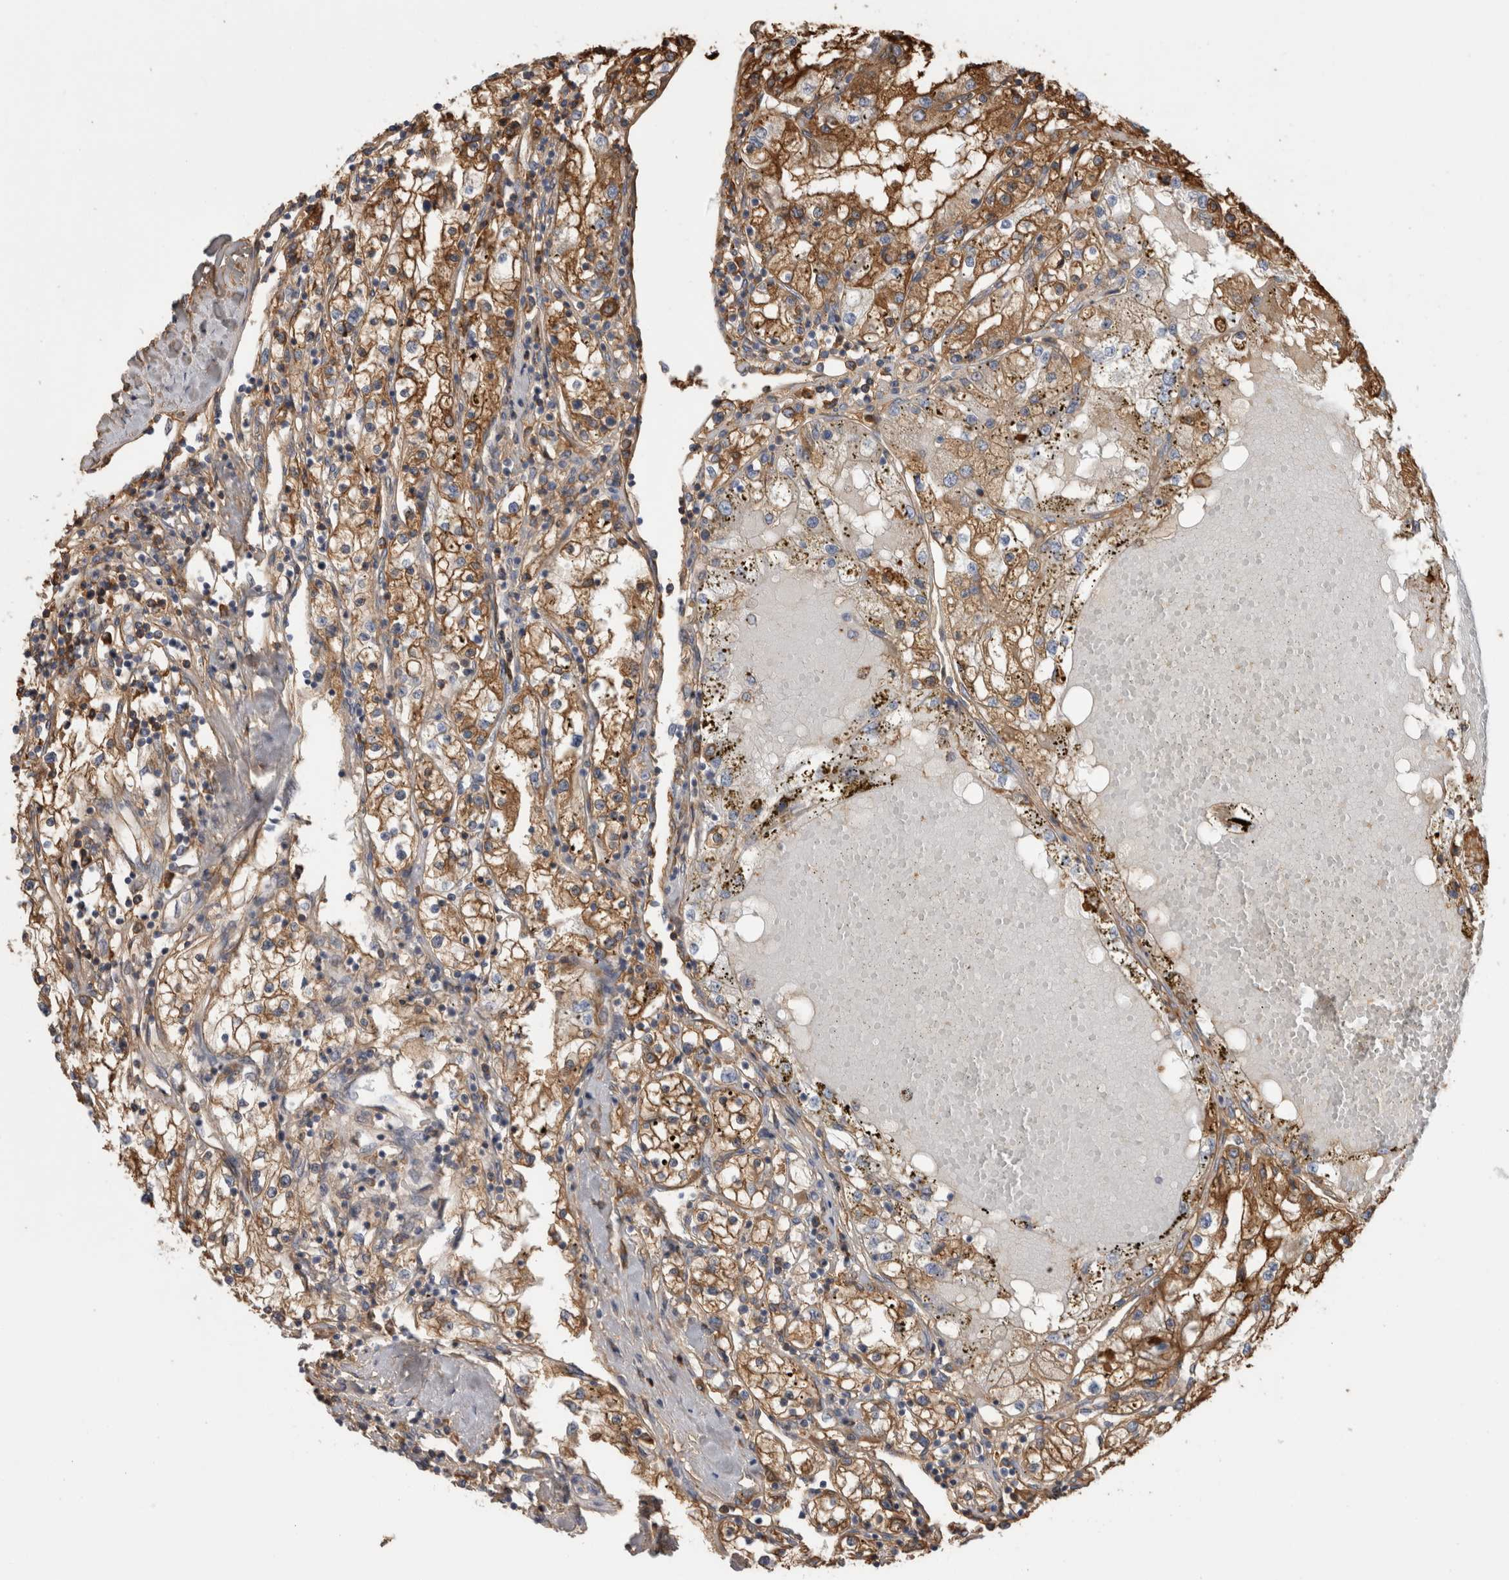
{"staining": {"intensity": "moderate", "quantity": ">75%", "location": "cytoplasmic/membranous"}, "tissue": "renal cancer", "cell_type": "Tumor cells", "image_type": "cancer", "snomed": [{"axis": "morphology", "description": "Adenocarcinoma, NOS"}, {"axis": "topography", "description": "Kidney"}], "caption": "Immunohistochemistry (IHC) of renal cancer (adenocarcinoma) shows medium levels of moderate cytoplasmic/membranous staining in about >75% of tumor cells. (DAB (3,3'-diaminobenzidine) IHC, brown staining for protein, blue staining for nuclei).", "gene": "TBCE", "patient": {"sex": "male", "age": 68}}